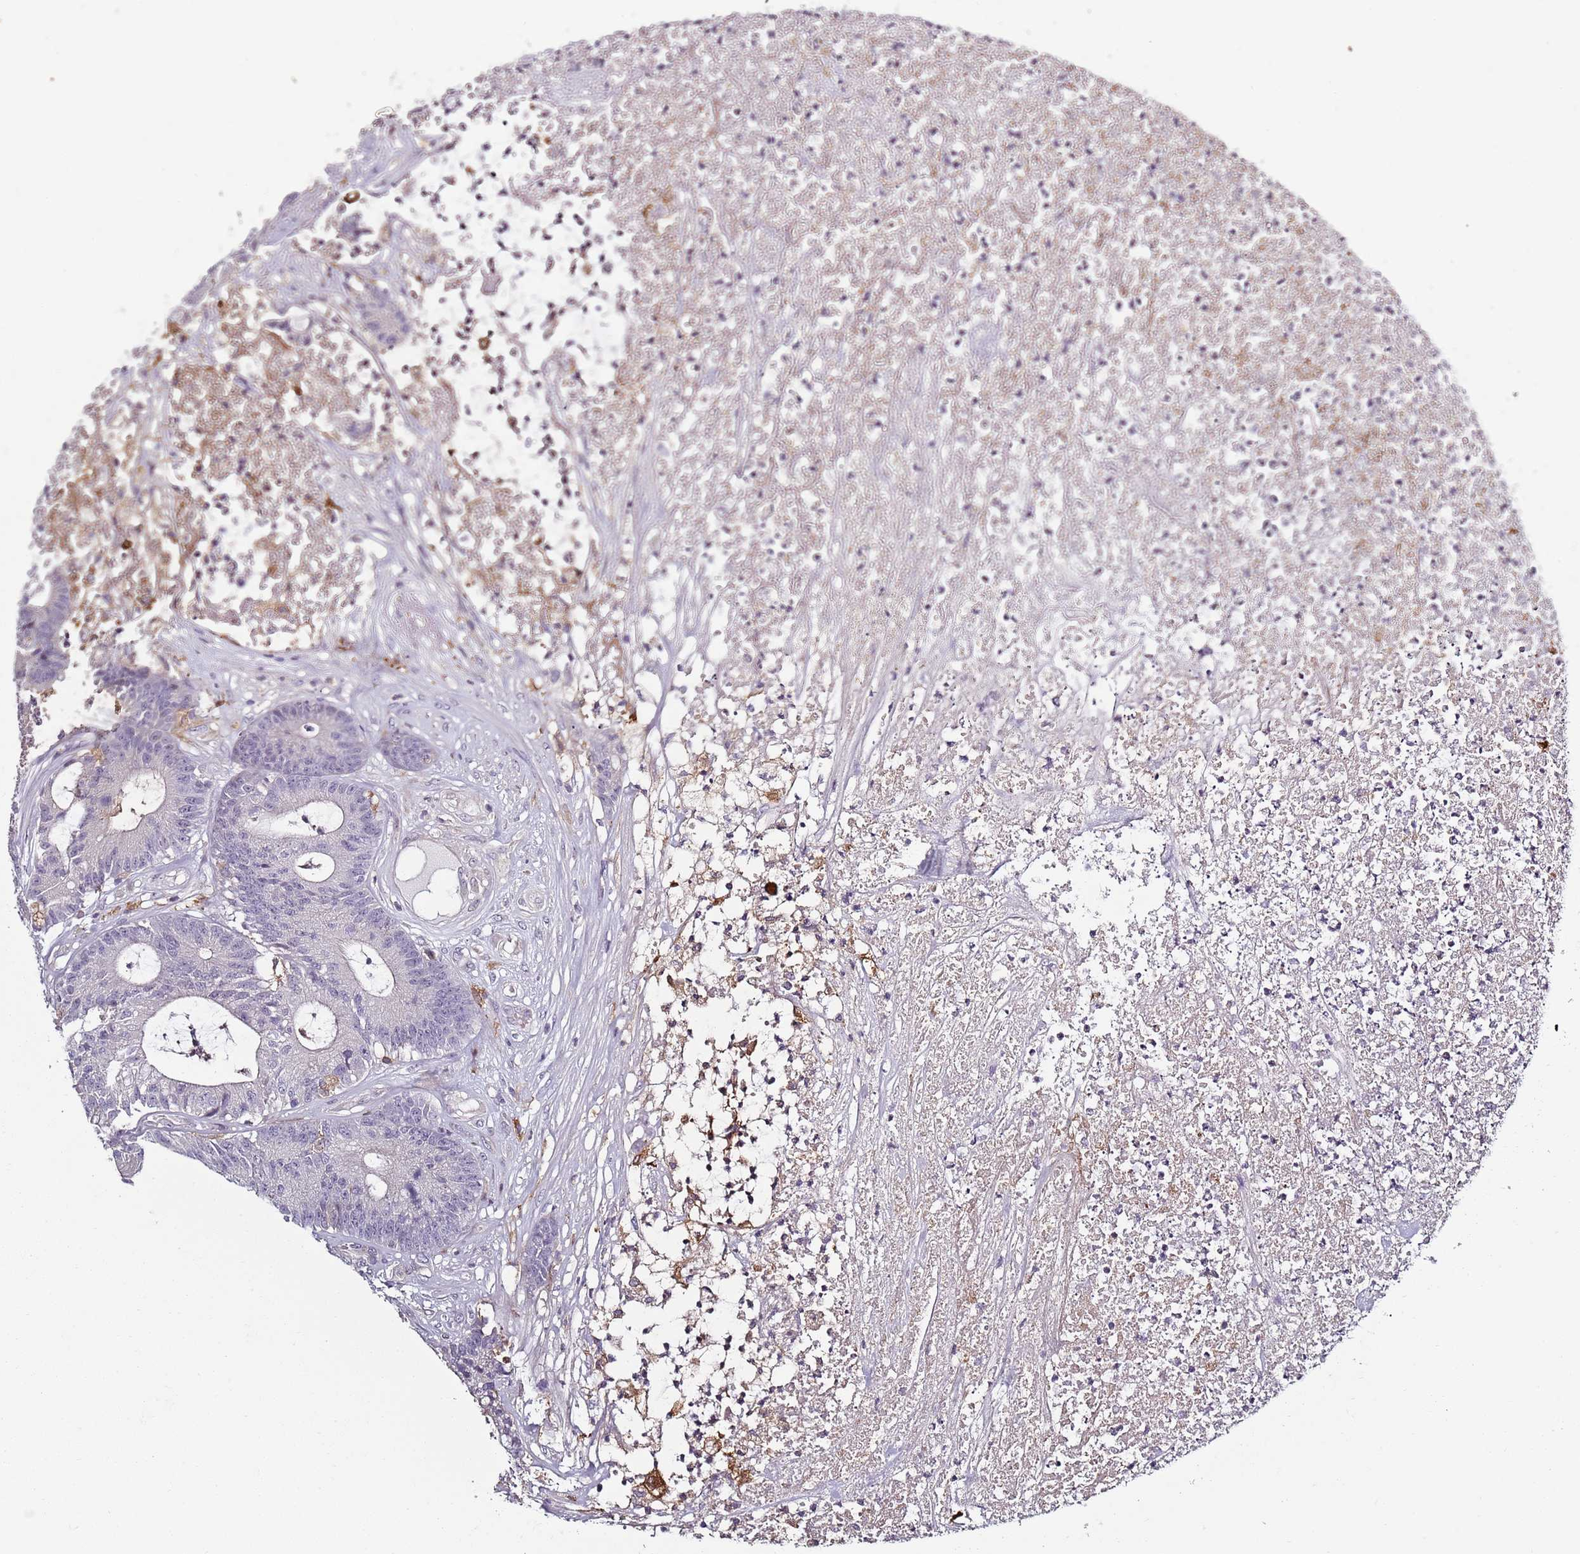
{"staining": {"intensity": "negative", "quantity": "none", "location": "none"}, "tissue": "colorectal cancer", "cell_type": "Tumor cells", "image_type": "cancer", "snomed": [{"axis": "morphology", "description": "Adenocarcinoma, NOS"}, {"axis": "topography", "description": "Colon"}], "caption": "Colorectal cancer was stained to show a protein in brown. There is no significant staining in tumor cells.", "gene": "CC2D2B", "patient": {"sex": "female", "age": 84}}